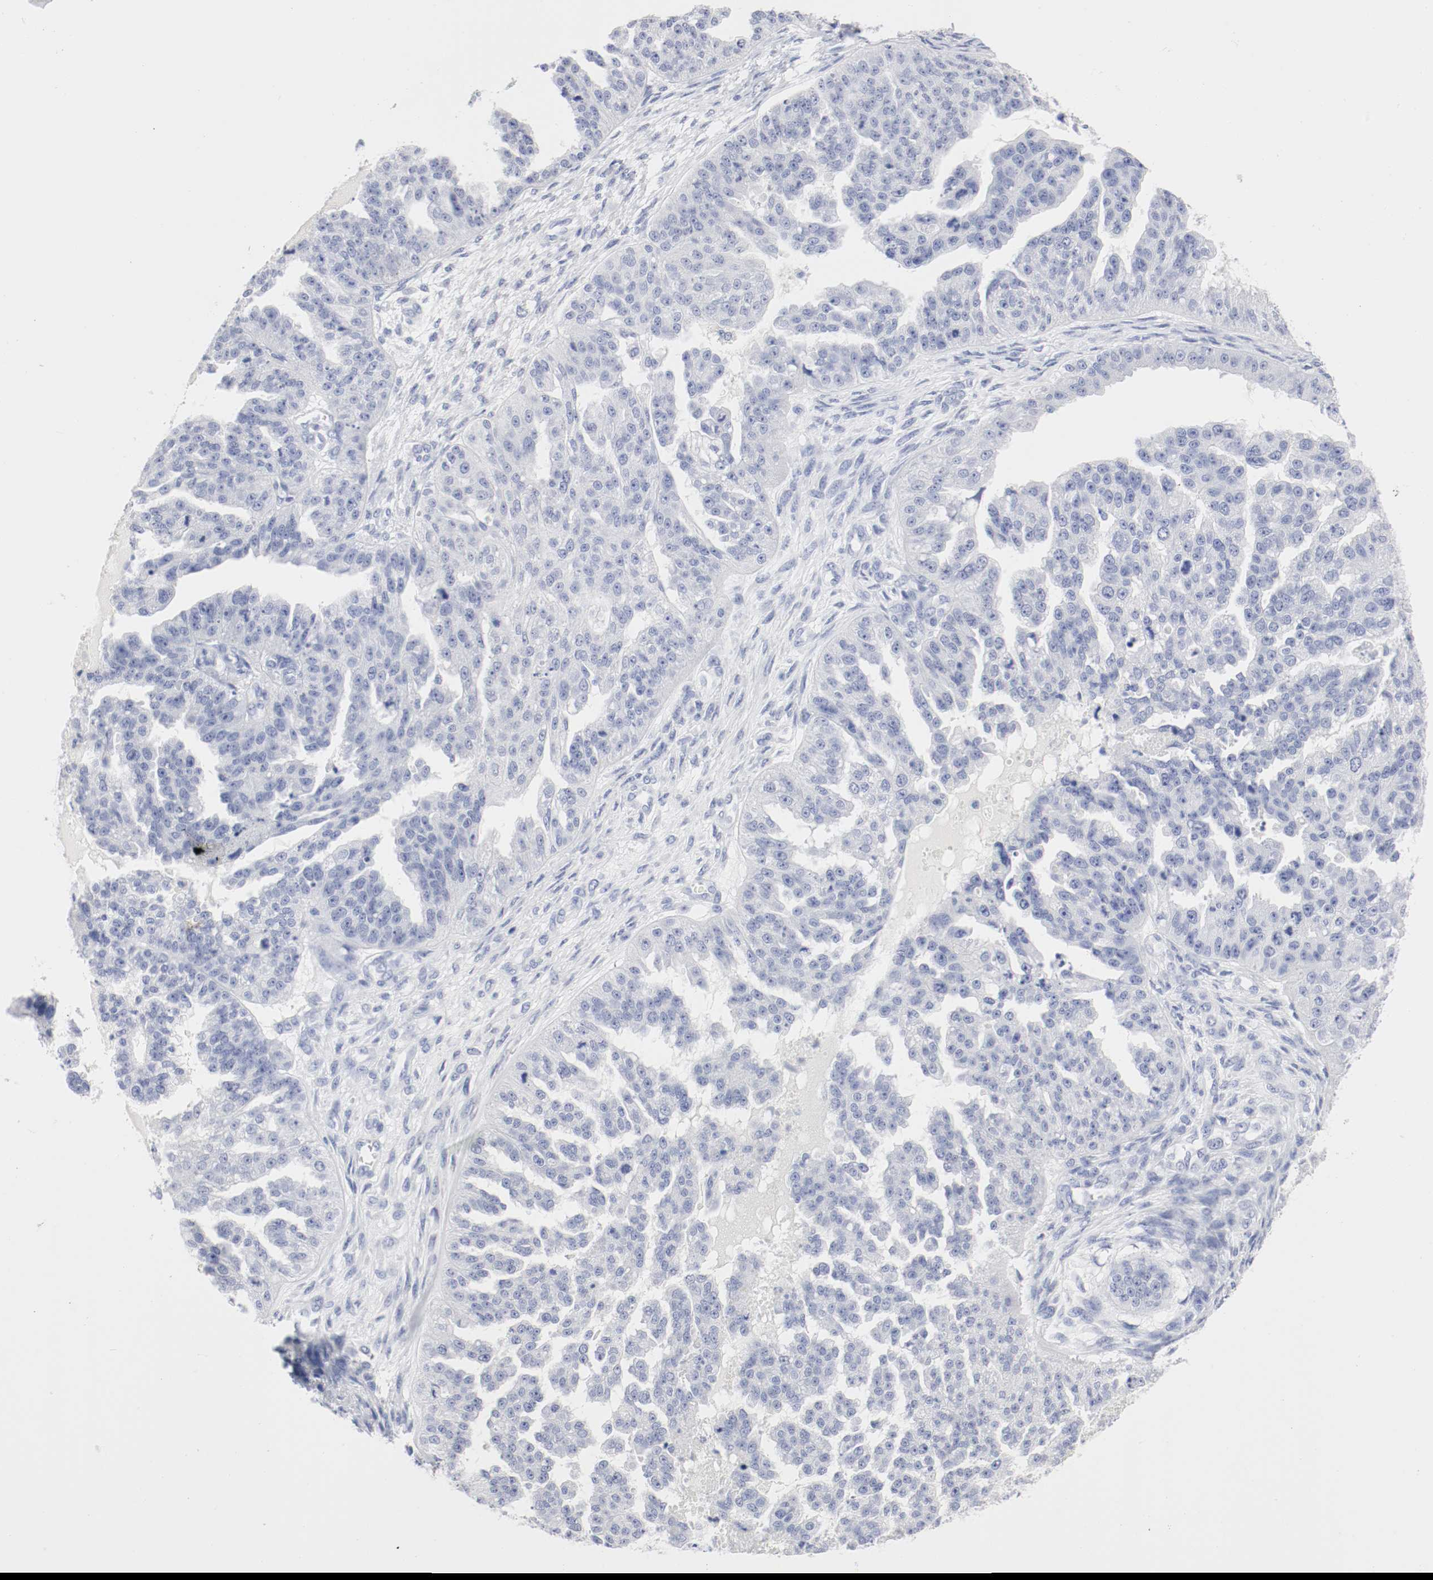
{"staining": {"intensity": "negative", "quantity": "none", "location": "none"}, "tissue": "ovarian cancer", "cell_type": "Tumor cells", "image_type": "cancer", "snomed": [{"axis": "morphology", "description": "Cystadenocarcinoma, serous, NOS"}, {"axis": "topography", "description": "Ovary"}], "caption": "A micrograph of human ovarian serous cystadenocarcinoma is negative for staining in tumor cells. Nuclei are stained in blue.", "gene": "GAD1", "patient": {"sex": "female", "age": 58}}